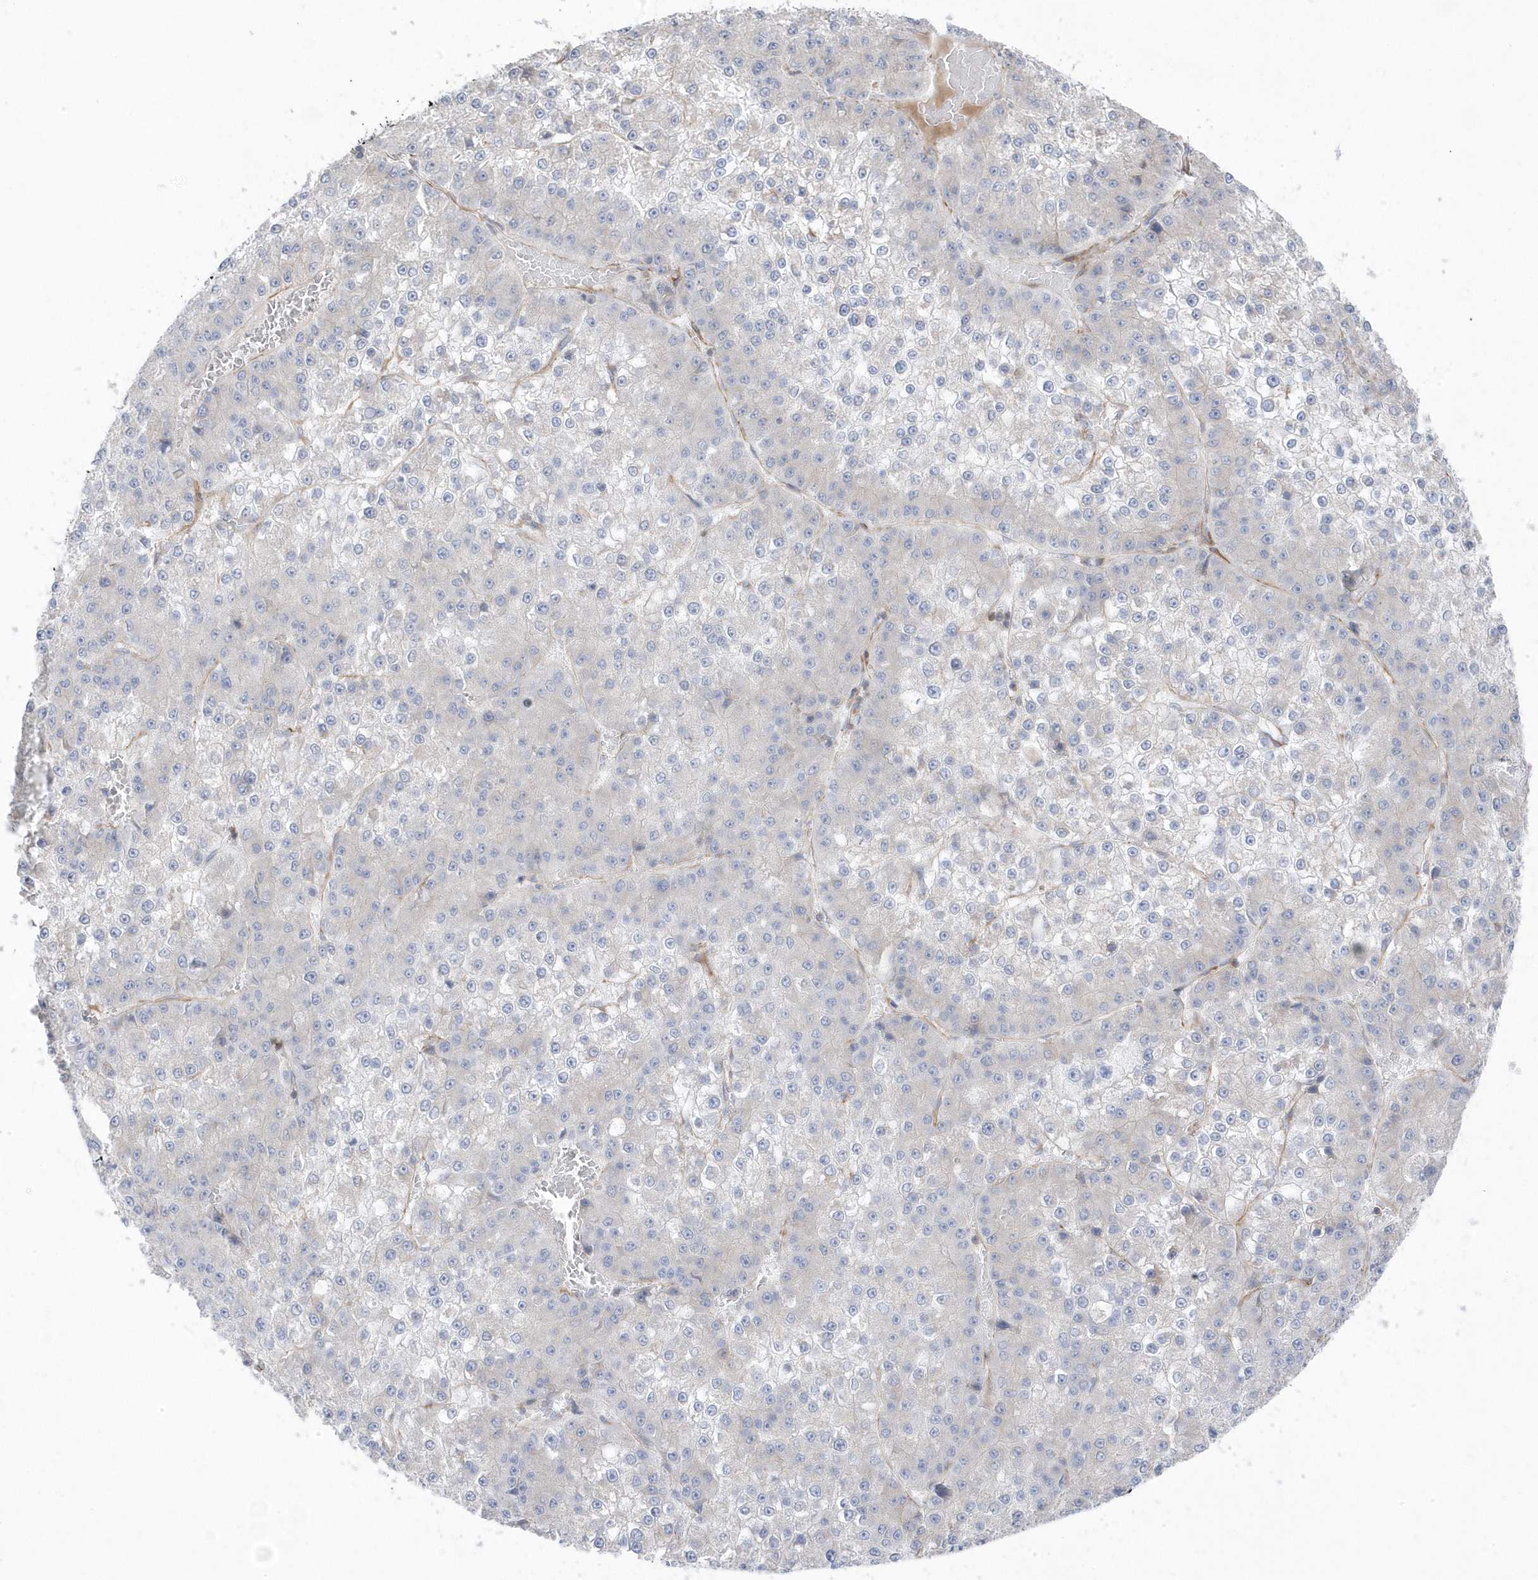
{"staining": {"intensity": "negative", "quantity": "none", "location": "none"}, "tissue": "liver cancer", "cell_type": "Tumor cells", "image_type": "cancer", "snomed": [{"axis": "morphology", "description": "Carcinoma, Hepatocellular, NOS"}, {"axis": "topography", "description": "Liver"}], "caption": "The image exhibits no significant expression in tumor cells of hepatocellular carcinoma (liver).", "gene": "ANAPC1", "patient": {"sex": "female", "age": 73}}